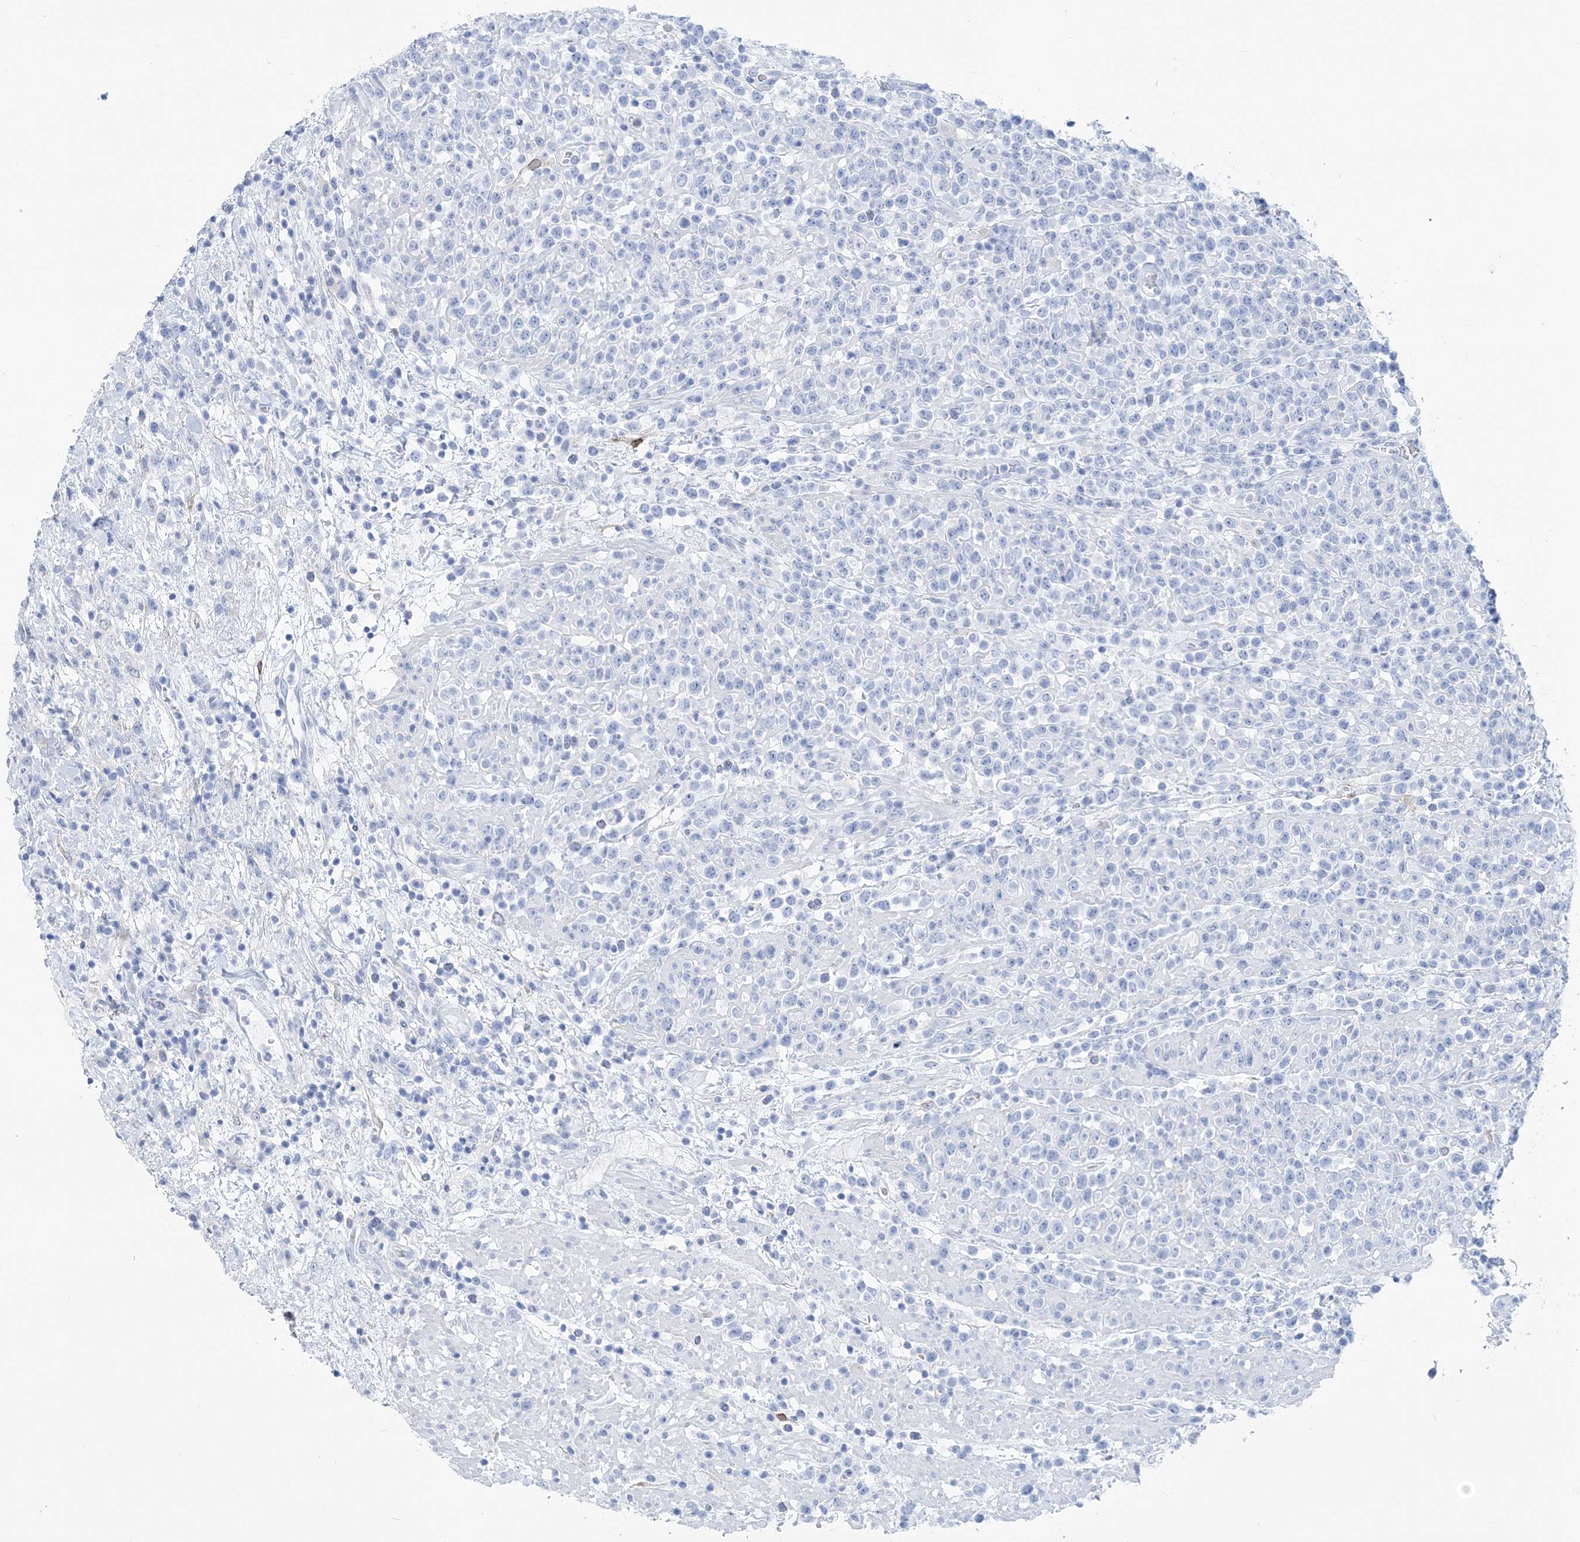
{"staining": {"intensity": "negative", "quantity": "none", "location": "none"}, "tissue": "lymphoma", "cell_type": "Tumor cells", "image_type": "cancer", "snomed": [{"axis": "morphology", "description": "Malignant lymphoma, non-Hodgkin's type, High grade"}, {"axis": "topography", "description": "Colon"}], "caption": "Protein analysis of high-grade malignant lymphoma, non-Hodgkin's type shows no significant staining in tumor cells. (DAB (3,3'-diaminobenzidine) immunohistochemistry (IHC), high magnification).", "gene": "NKX6-1", "patient": {"sex": "female", "age": 53}}